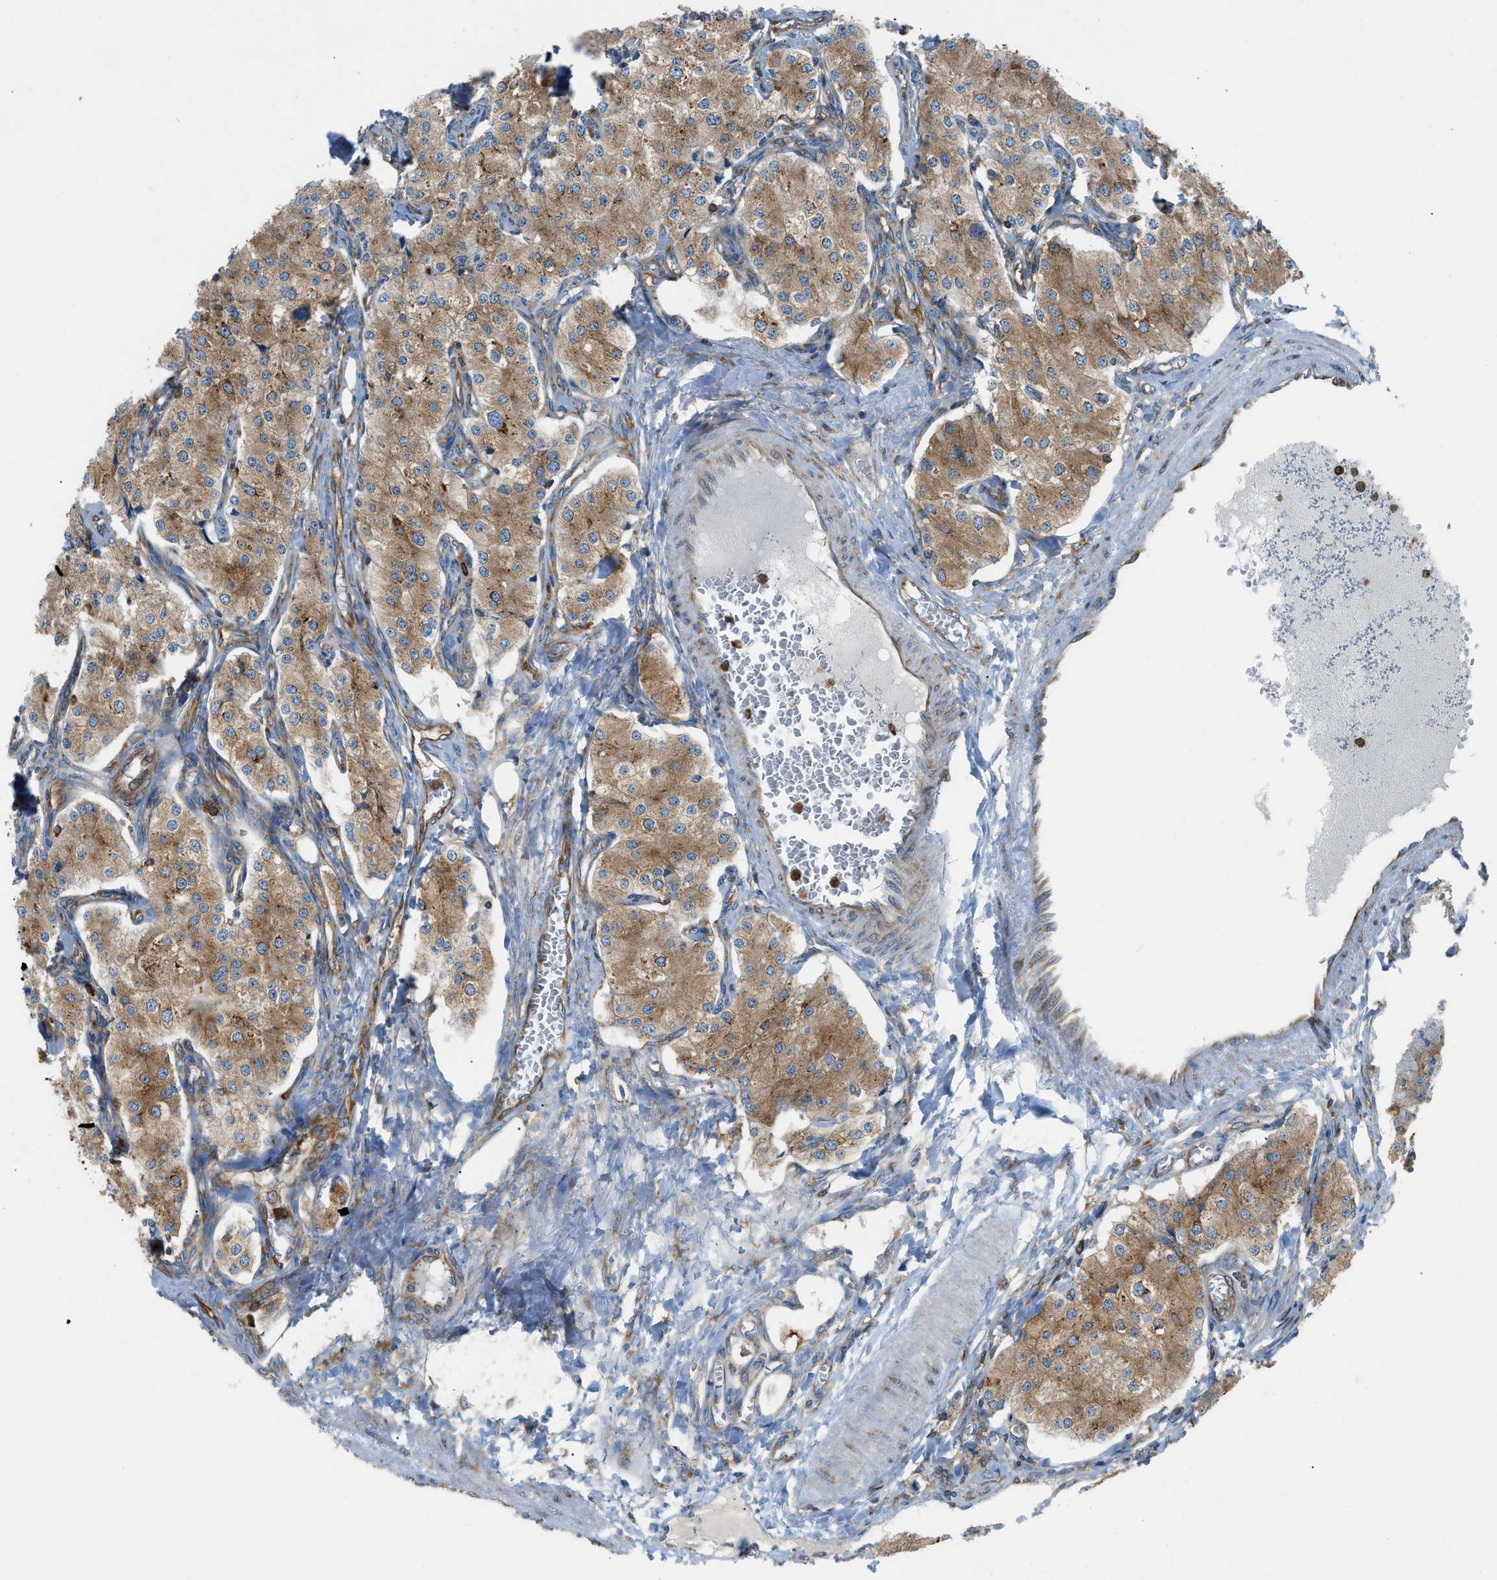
{"staining": {"intensity": "moderate", "quantity": ">75%", "location": "cytoplasmic/membranous"}, "tissue": "carcinoid", "cell_type": "Tumor cells", "image_type": "cancer", "snomed": [{"axis": "morphology", "description": "Carcinoid, malignant, NOS"}, {"axis": "topography", "description": "Colon"}], "caption": "Malignant carcinoid stained with a protein marker displays moderate staining in tumor cells.", "gene": "GPAT4", "patient": {"sex": "female", "age": 52}}